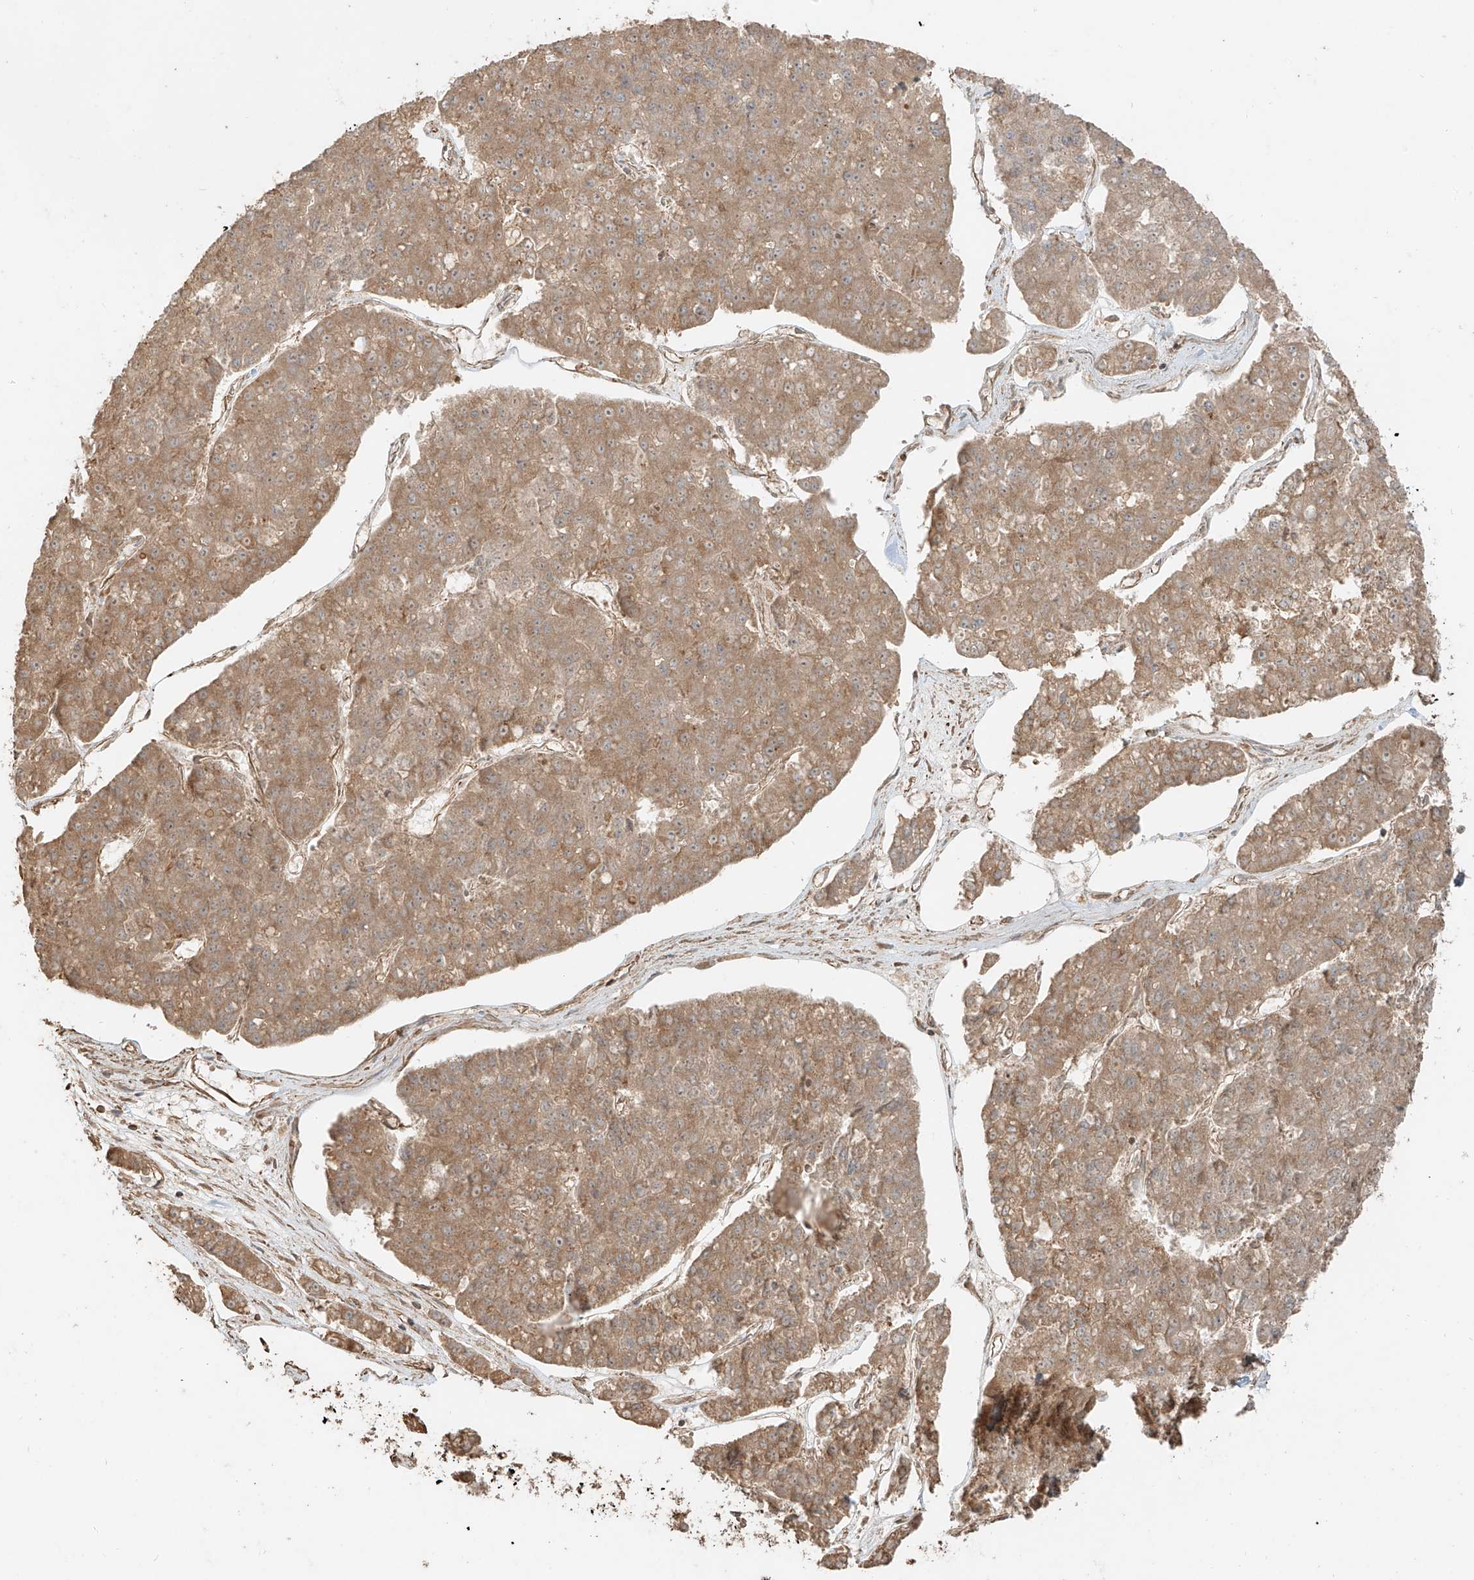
{"staining": {"intensity": "moderate", "quantity": ">75%", "location": "cytoplasmic/membranous"}, "tissue": "pancreatic cancer", "cell_type": "Tumor cells", "image_type": "cancer", "snomed": [{"axis": "morphology", "description": "Adenocarcinoma, NOS"}, {"axis": "topography", "description": "Pancreas"}], "caption": "Adenocarcinoma (pancreatic) stained with a brown dye demonstrates moderate cytoplasmic/membranous positive positivity in about >75% of tumor cells.", "gene": "ANKZF1", "patient": {"sex": "male", "age": 50}}